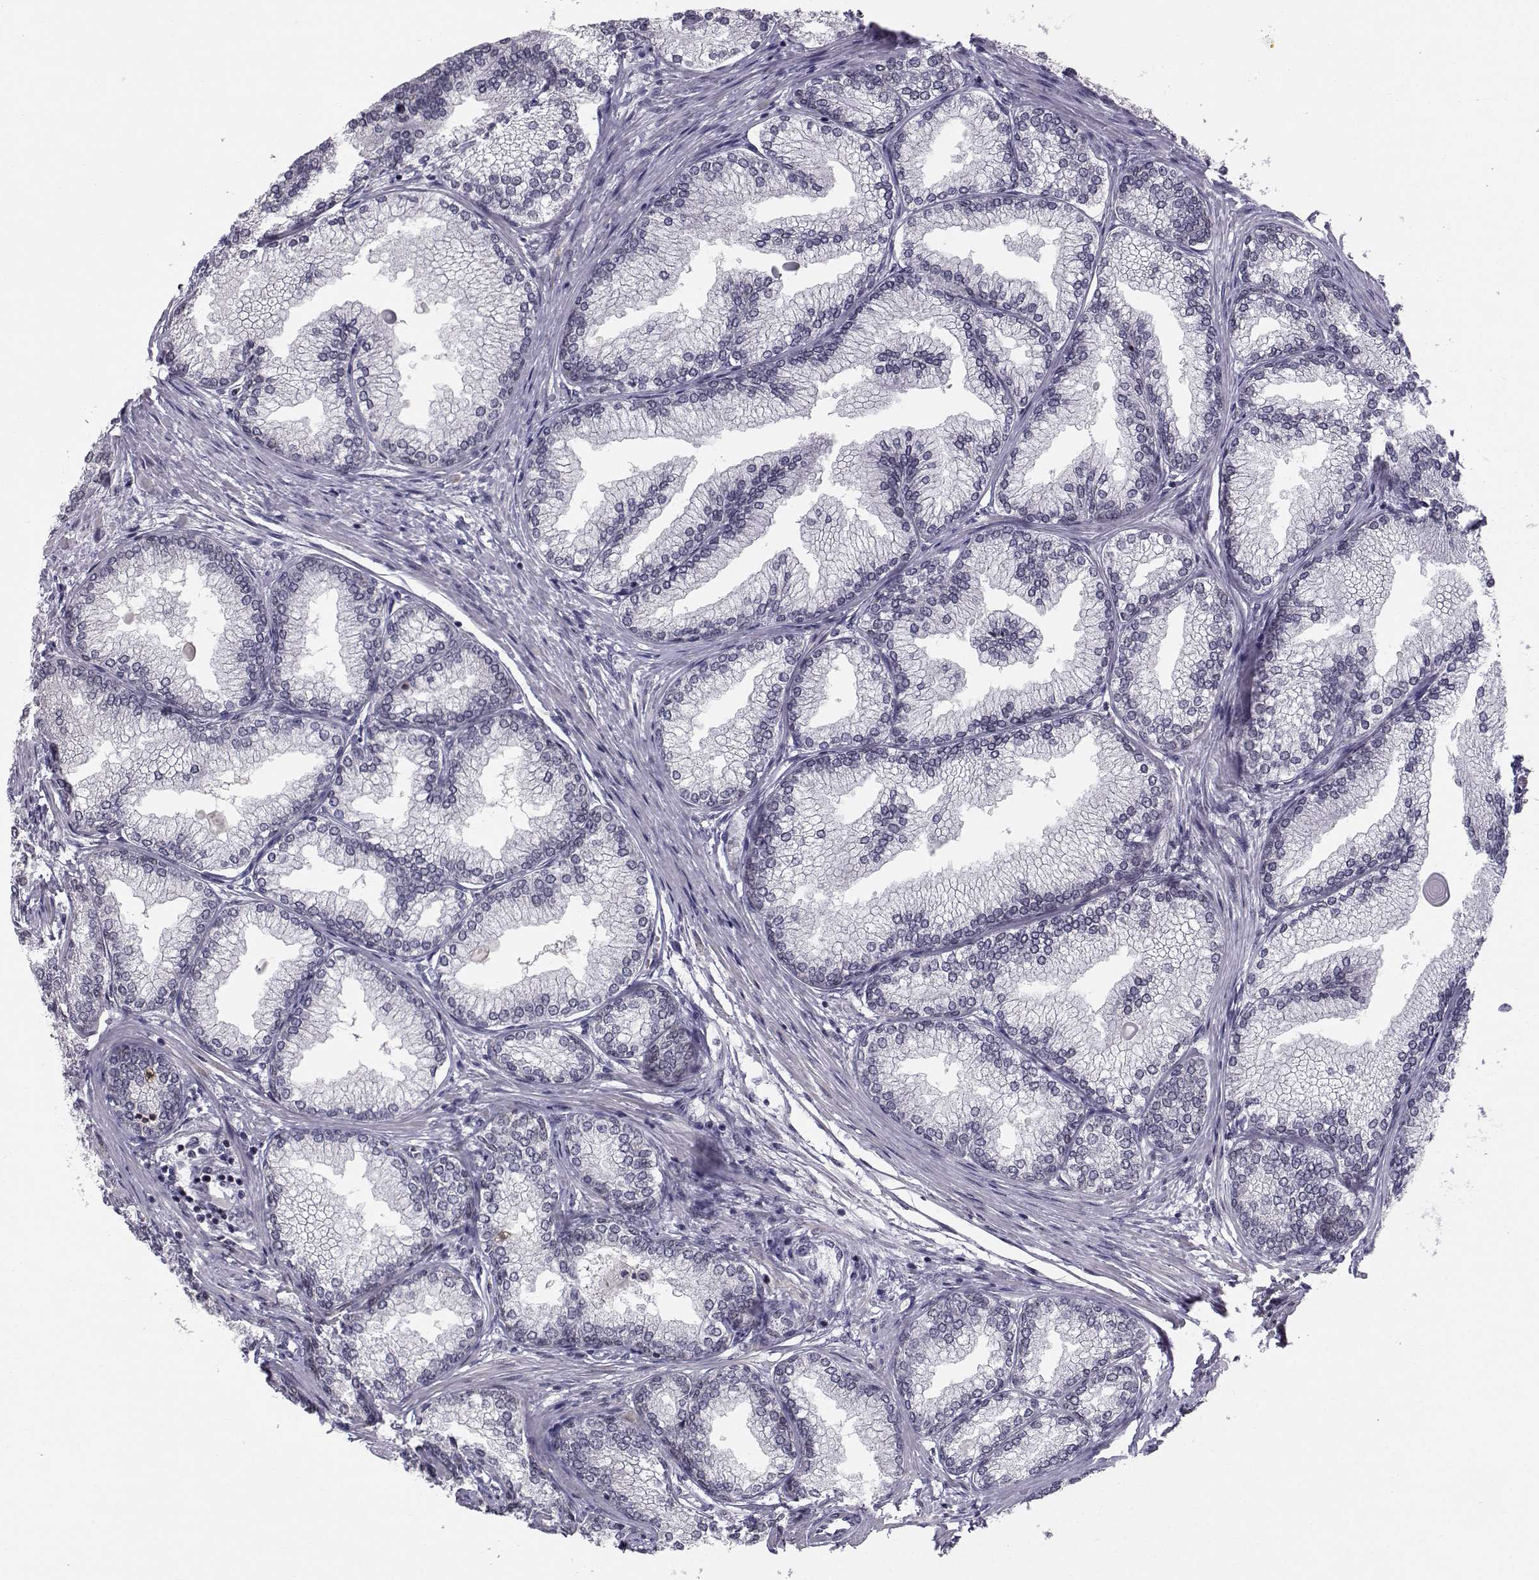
{"staining": {"intensity": "negative", "quantity": "none", "location": "none"}, "tissue": "prostate", "cell_type": "Glandular cells", "image_type": "normal", "snomed": [{"axis": "morphology", "description": "Normal tissue, NOS"}, {"axis": "topography", "description": "Prostate"}], "caption": "This is an IHC histopathology image of benign prostate. There is no staining in glandular cells.", "gene": "MARCHF4", "patient": {"sex": "male", "age": 72}}